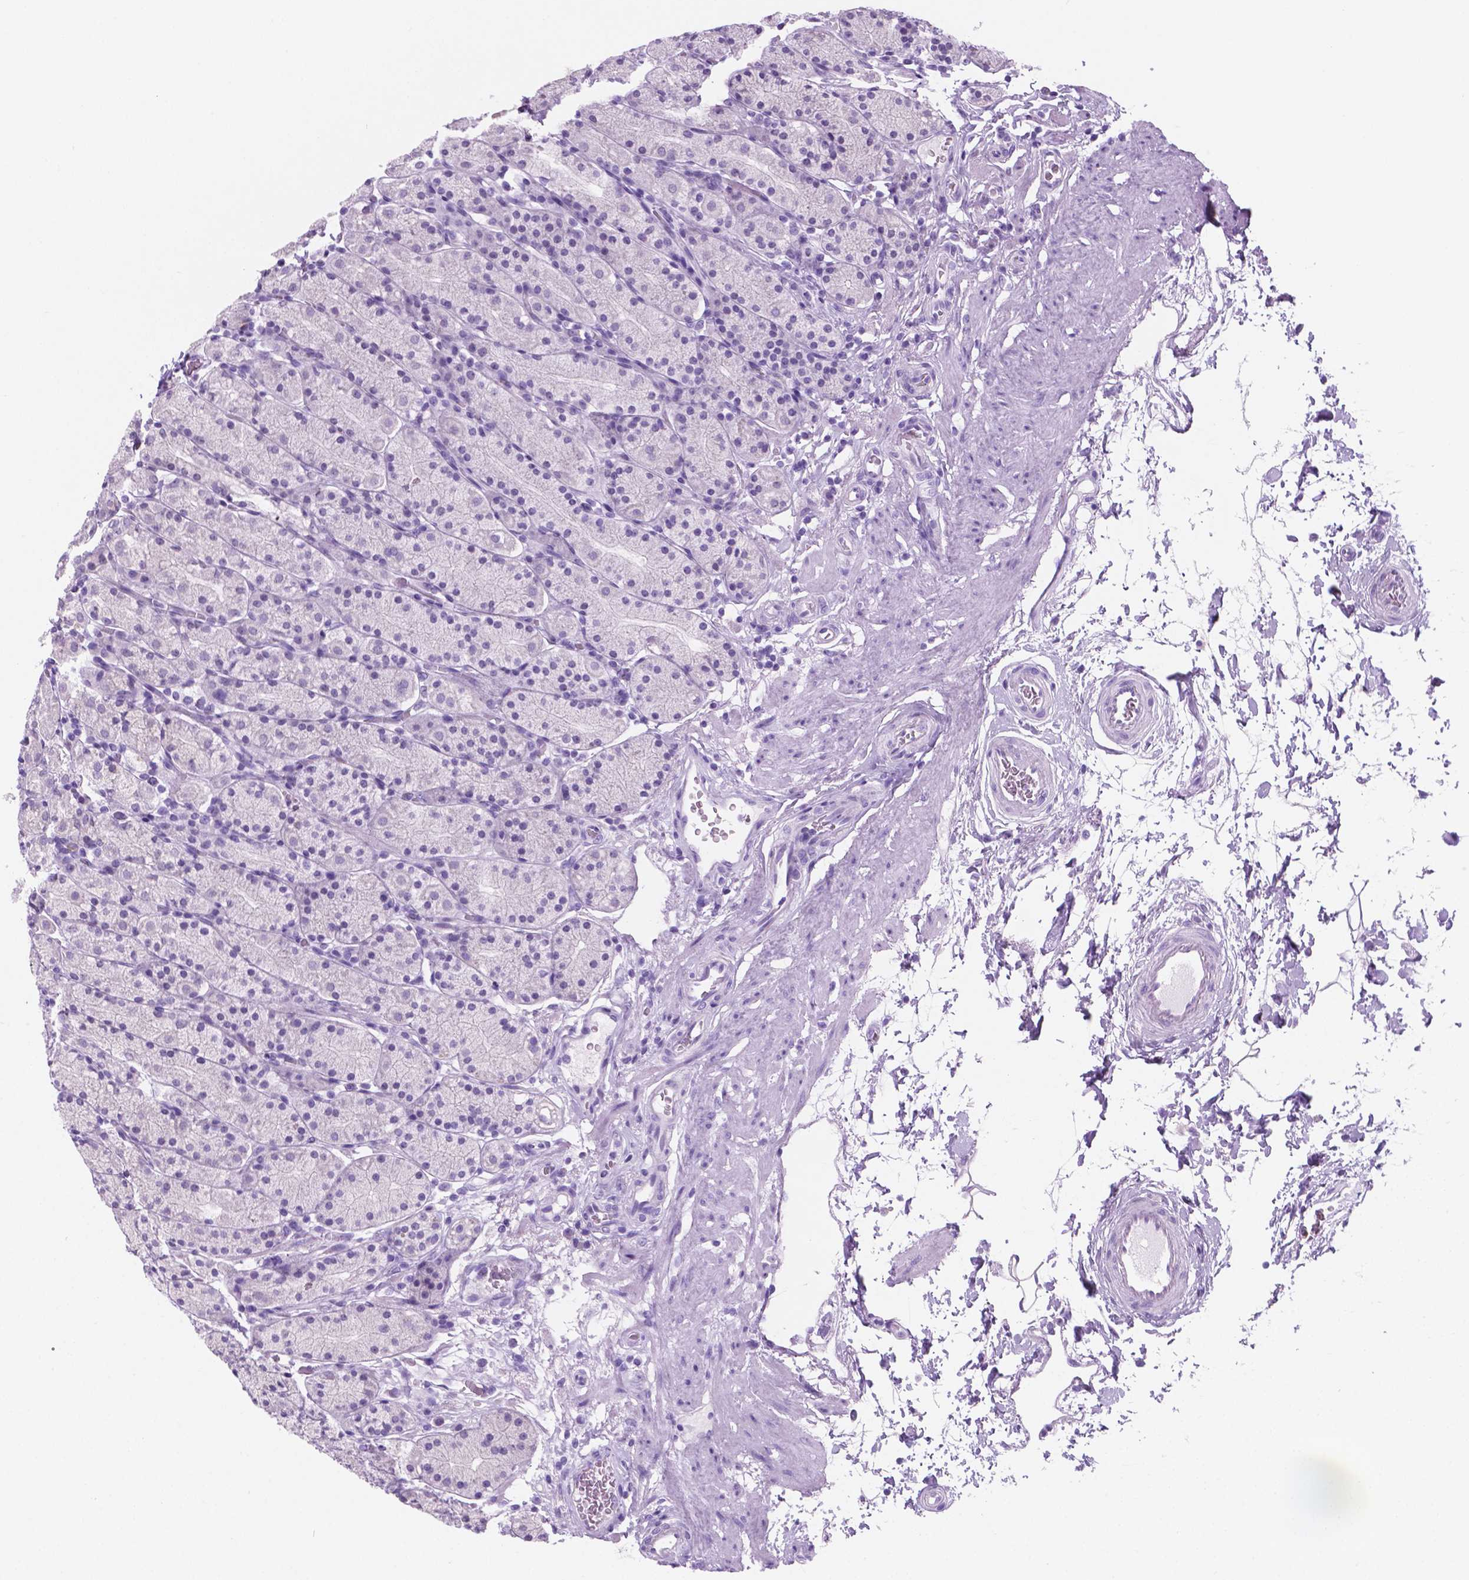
{"staining": {"intensity": "negative", "quantity": "none", "location": "none"}, "tissue": "stomach", "cell_type": "Glandular cells", "image_type": "normal", "snomed": [{"axis": "morphology", "description": "Normal tissue, NOS"}, {"axis": "topography", "description": "Stomach, upper"}, {"axis": "topography", "description": "Stomach"}], "caption": "DAB (3,3'-diaminobenzidine) immunohistochemical staining of unremarkable human stomach shows no significant expression in glandular cells.", "gene": "GRIN2B", "patient": {"sex": "male", "age": 62}}